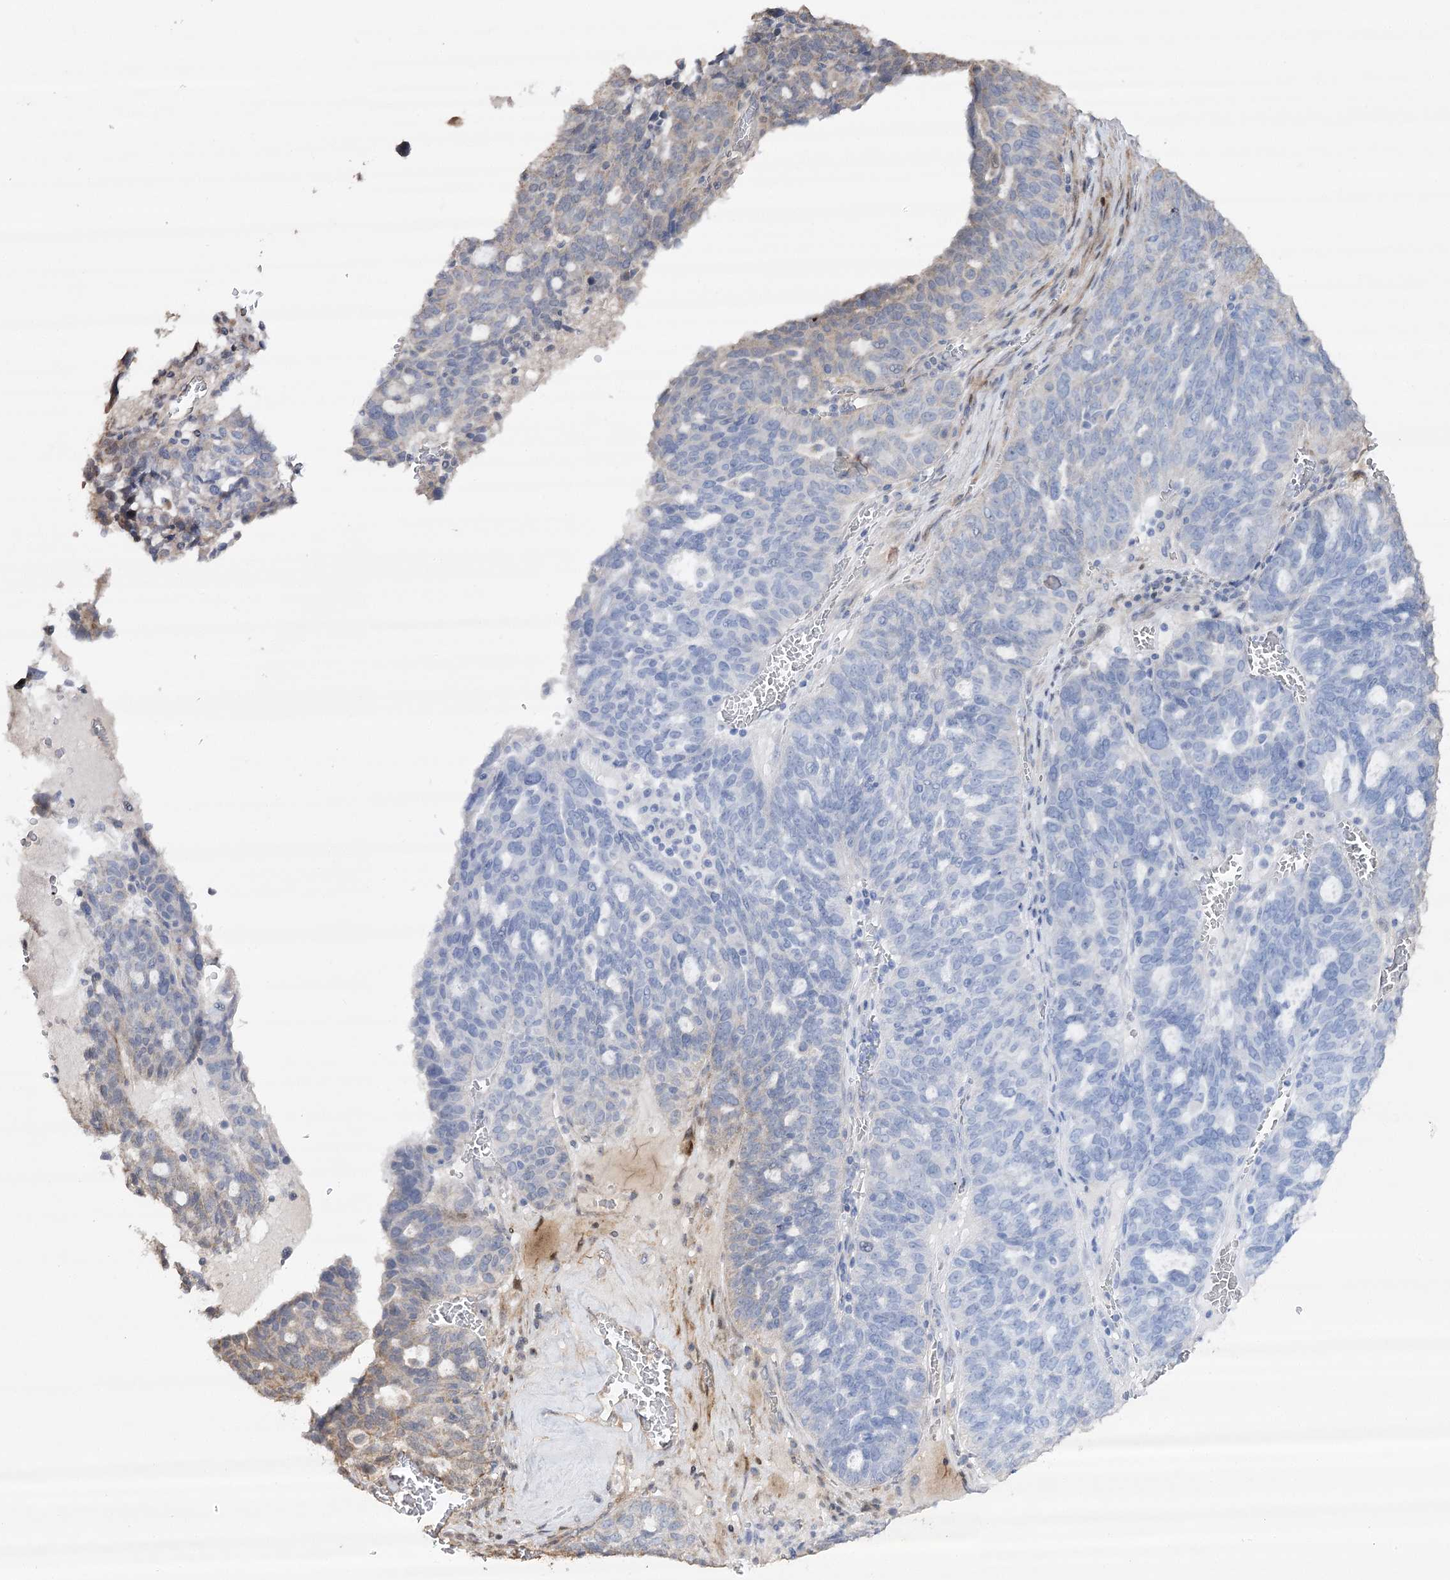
{"staining": {"intensity": "negative", "quantity": "none", "location": "none"}, "tissue": "ovarian cancer", "cell_type": "Tumor cells", "image_type": "cancer", "snomed": [{"axis": "morphology", "description": "Cystadenocarcinoma, serous, NOS"}, {"axis": "topography", "description": "Ovary"}], "caption": "Immunohistochemical staining of human ovarian serous cystadenocarcinoma demonstrates no significant positivity in tumor cells. The staining was performed using DAB to visualize the protein expression in brown, while the nuclei were stained in blue with hematoxylin (Magnification: 20x).", "gene": "OBSL1", "patient": {"sex": "female", "age": 59}}